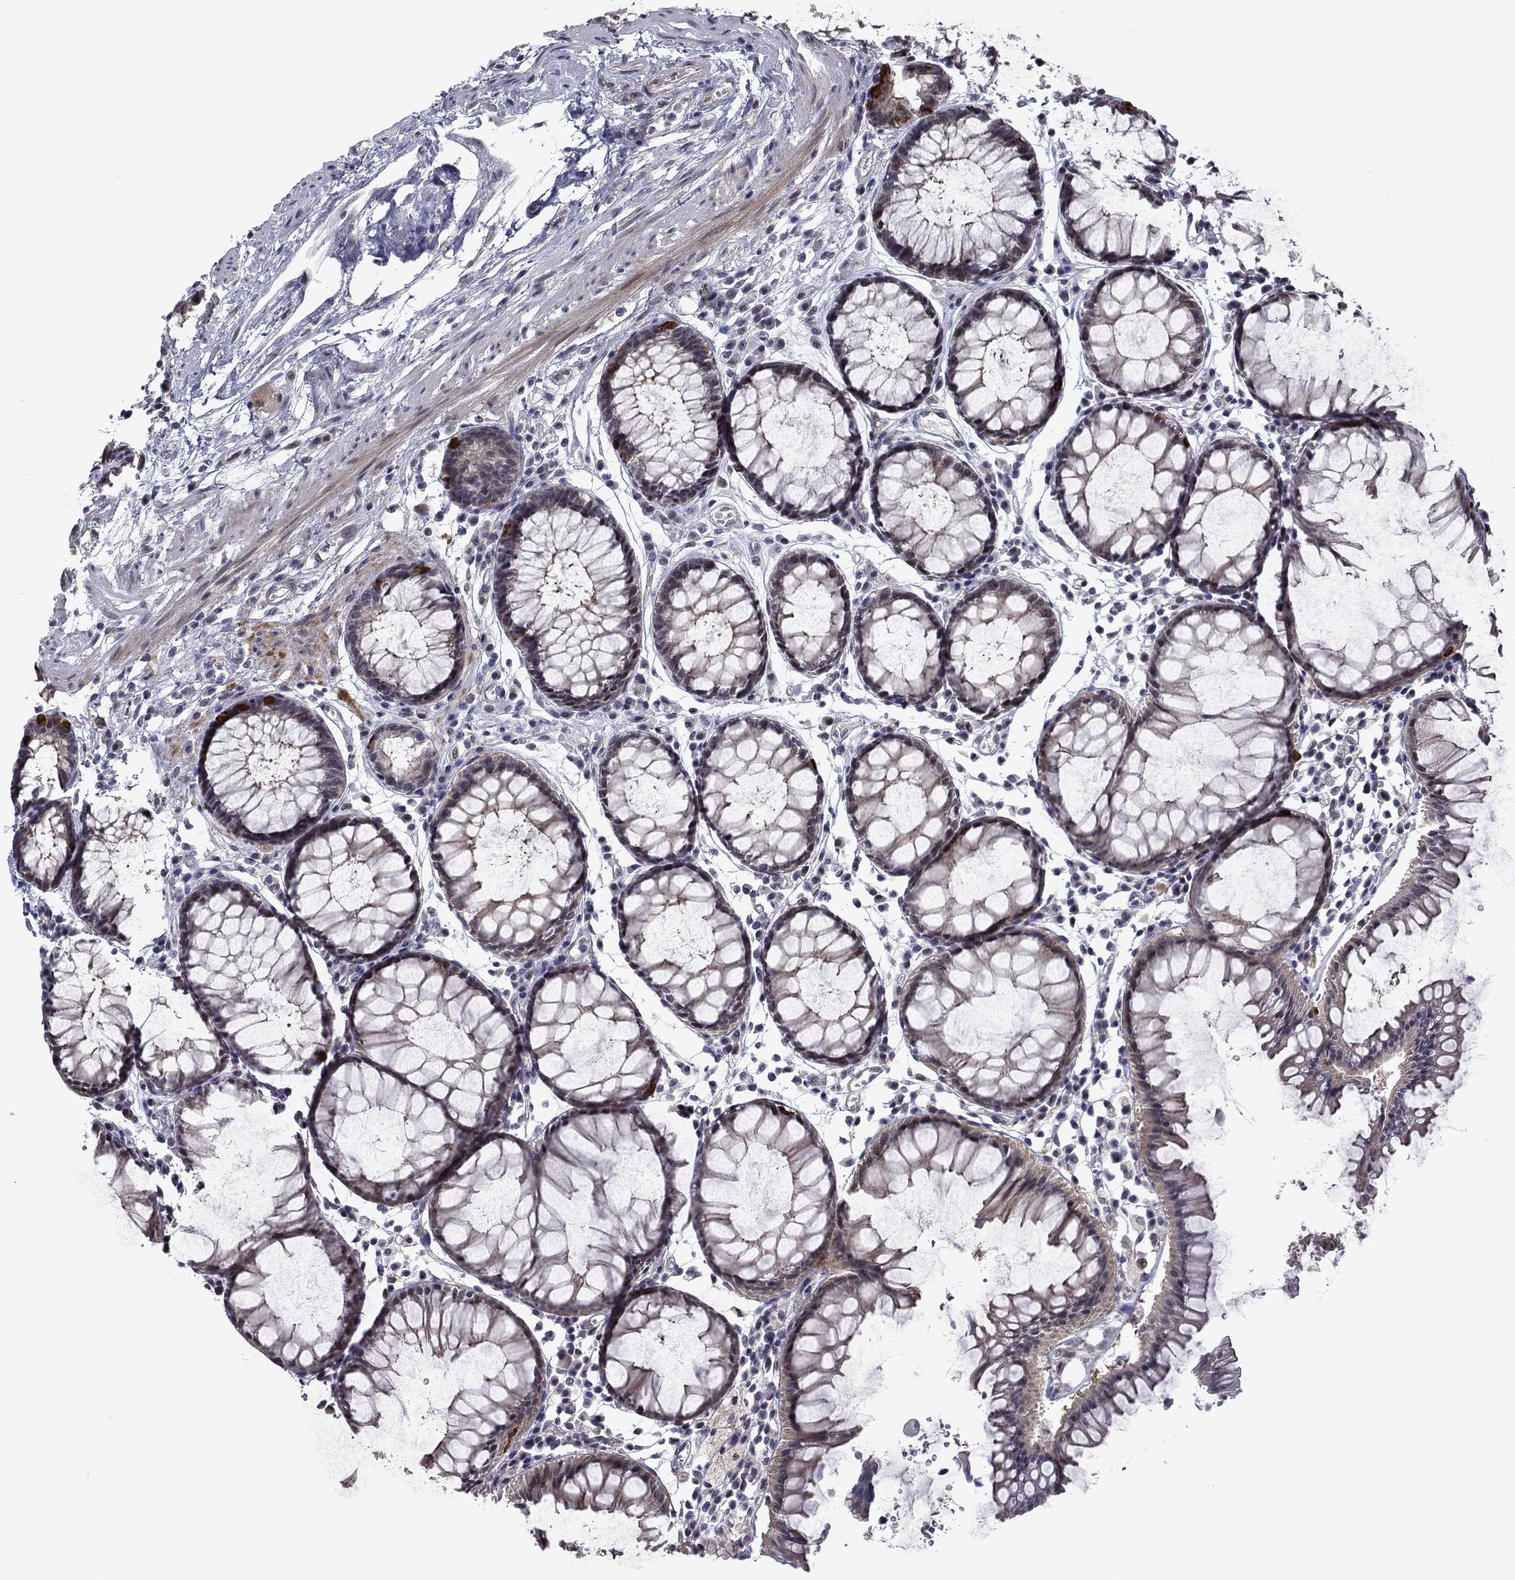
{"staining": {"intensity": "weak", "quantity": "<25%", "location": "cytoplasmic/membranous"}, "tissue": "rectum", "cell_type": "Glandular cells", "image_type": "normal", "snomed": [{"axis": "morphology", "description": "Normal tissue, NOS"}, {"axis": "topography", "description": "Rectum"}], "caption": "Glandular cells show no significant positivity in unremarkable rectum.", "gene": "B3GAT1", "patient": {"sex": "female", "age": 68}}